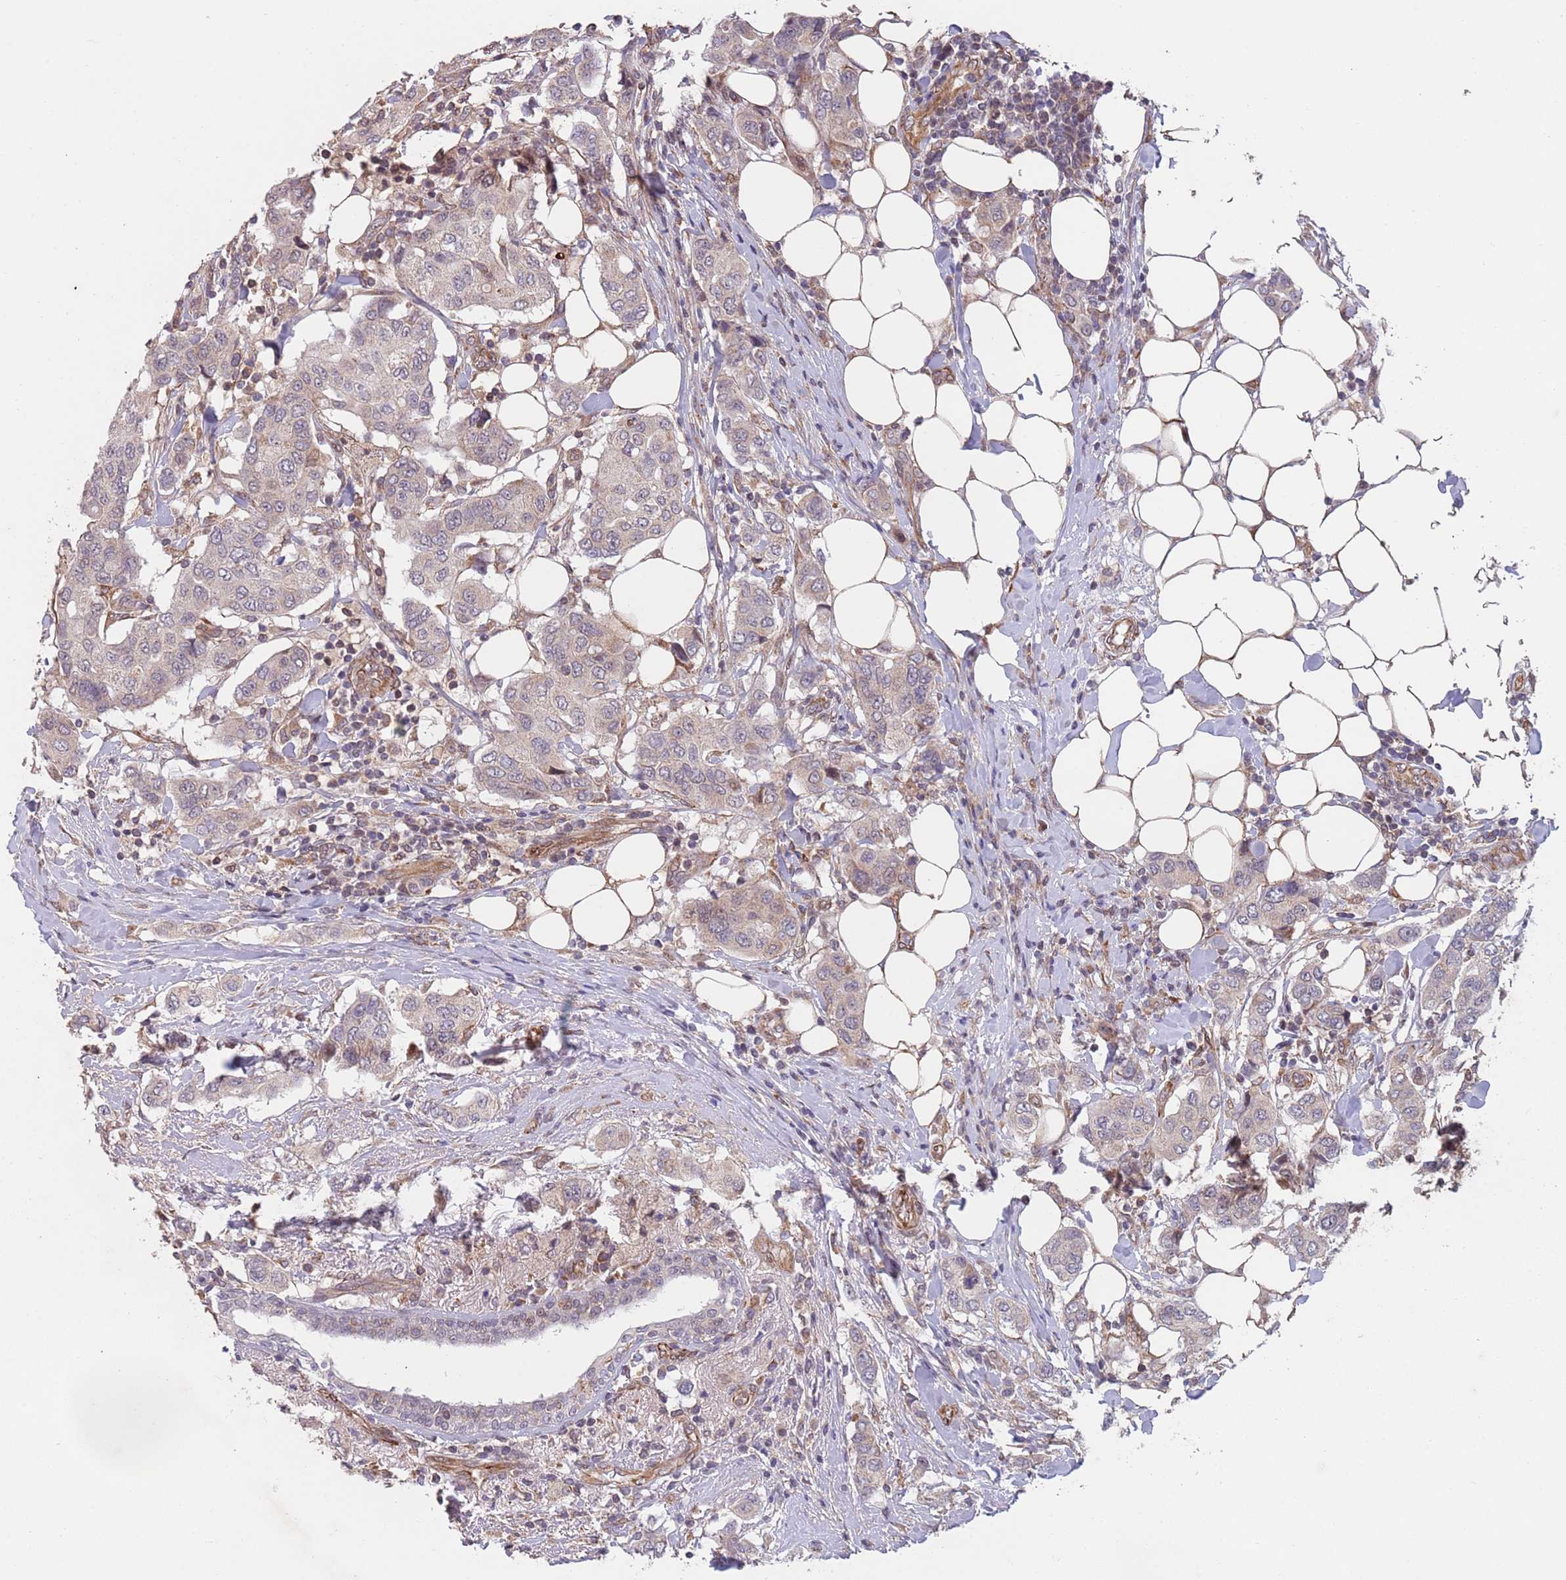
{"staining": {"intensity": "negative", "quantity": "none", "location": "none"}, "tissue": "breast cancer", "cell_type": "Tumor cells", "image_type": "cancer", "snomed": [{"axis": "morphology", "description": "Lobular carcinoma"}, {"axis": "topography", "description": "Breast"}], "caption": "Immunohistochemistry micrograph of neoplastic tissue: breast cancer (lobular carcinoma) stained with DAB shows no significant protein expression in tumor cells. The staining was performed using DAB (3,3'-diaminobenzidine) to visualize the protein expression in brown, while the nuclei were stained in blue with hematoxylin (Magnification: 20x).", "gene": "CHD9", "patient": {"sex": "female", "age": 51}}